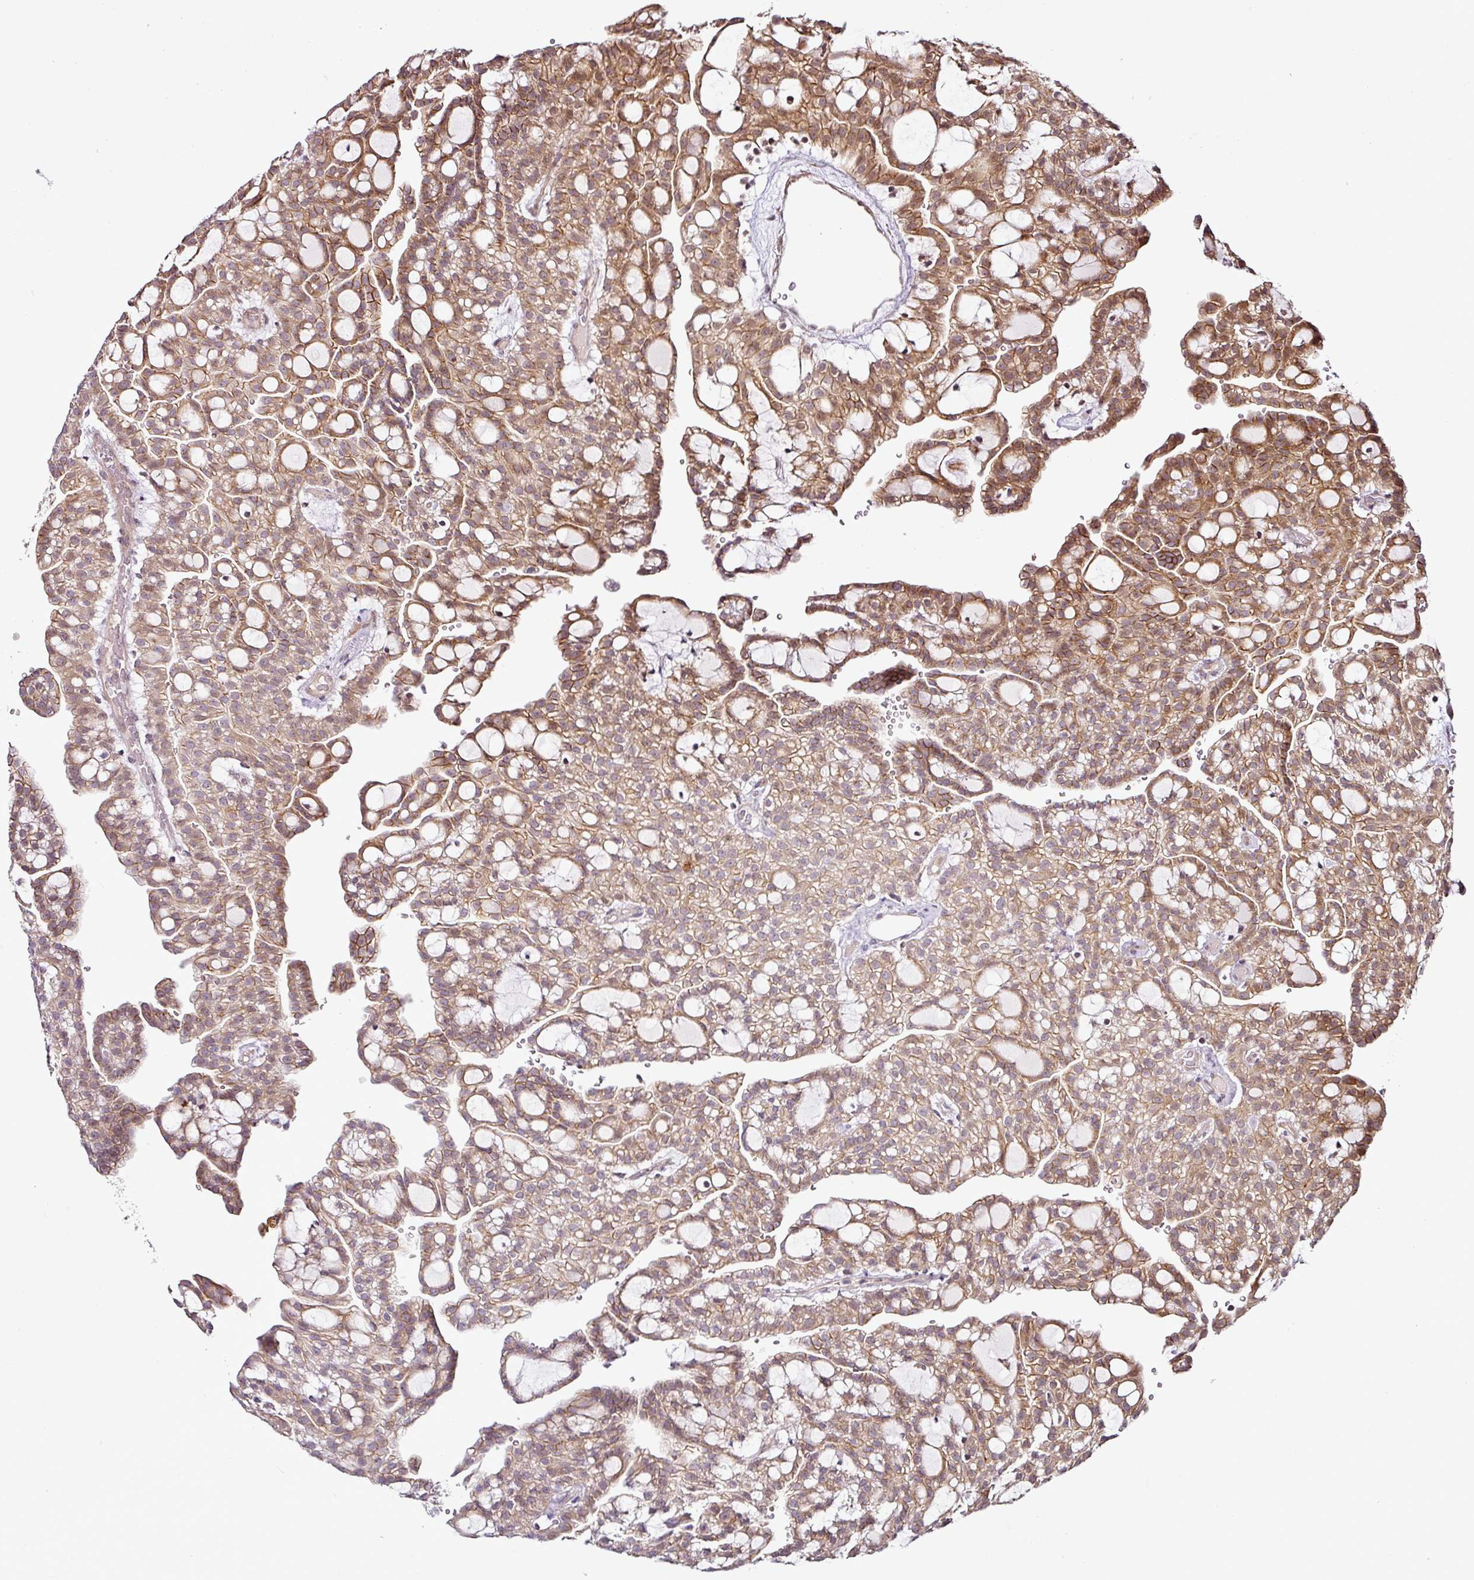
{"staining": {"intensity": "moderate", "quantity": "25%-75%", "location": "cytoplasmic/membranous"}, "tissue": "renal cancer", "cell_type": "Tumor cells", "image_type": "cancer", "snomed": [{"axis": "morphology", "description": "Adenocarcinoma, NOS"}, {"axis": "topography", "description": "Kidney"}], "caption": "A high-resolution histopathology image shows immunohistochemistry staining of renal adenocarcinoma, which displays moderate cytoplasmic/membranous positivity in about 25%-75% of tumor cells.", "gene": "DCAF13", "patient": {"sex": "male", "age": 63}}